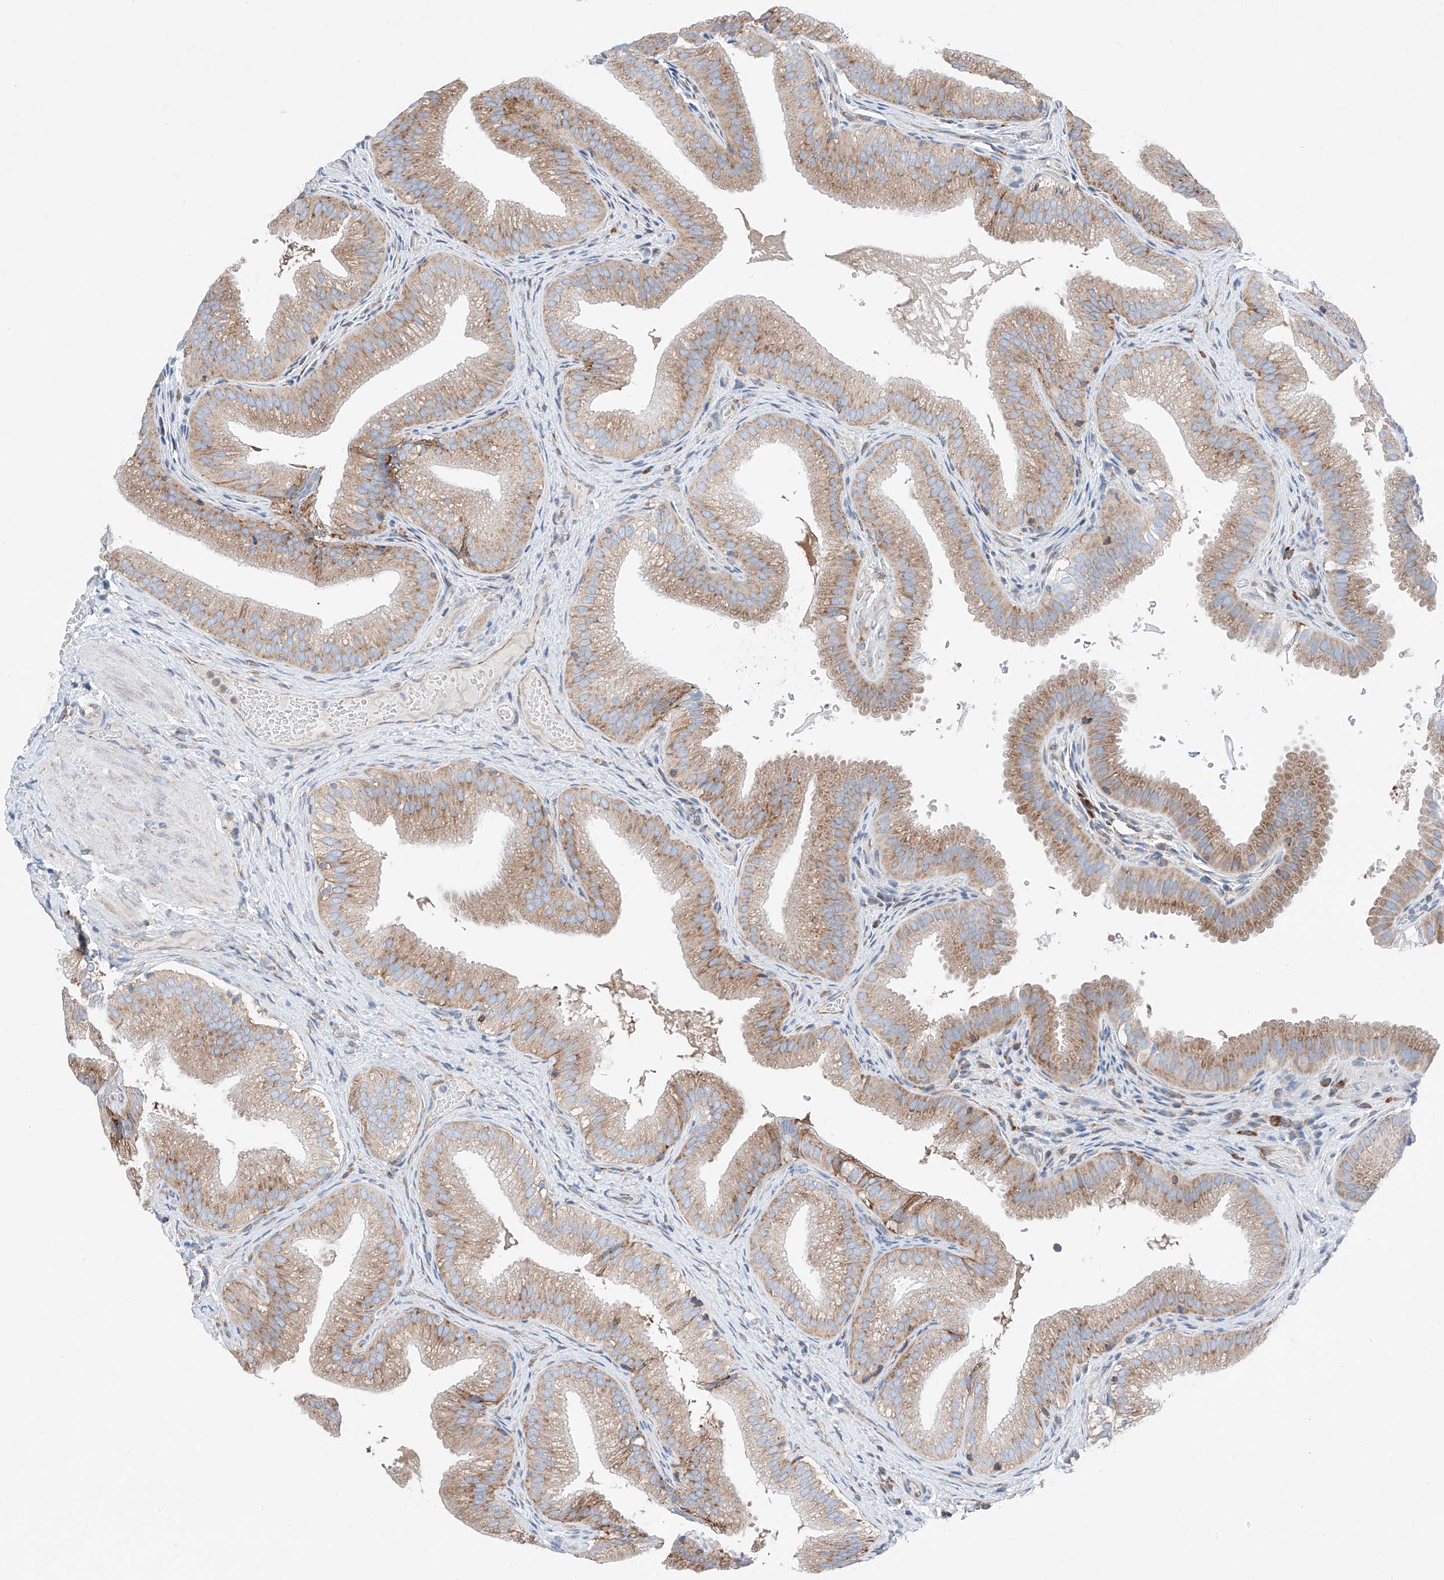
{"staining": {"intensity": "moderate", "quantity": "25%-75%", "location": "cytoplasmic/membranous"}, "tissue": "gallbladder", "cell_type": "Glandular cells", "image_type": "normal", "snomed": [{"axis": "morphology", "description": "Normal tissue, NOS"}, {"axis": "topography", "description": "Gallbladder"}], "caption": "Glandular cells show medium levels of moderate cytoplasmic/membranous positivity in approximately 25%-75% of cells in unremarkable human gallbladder.", "gene": "CRELD1", "patient": {"sex": "female", "age": 30}}